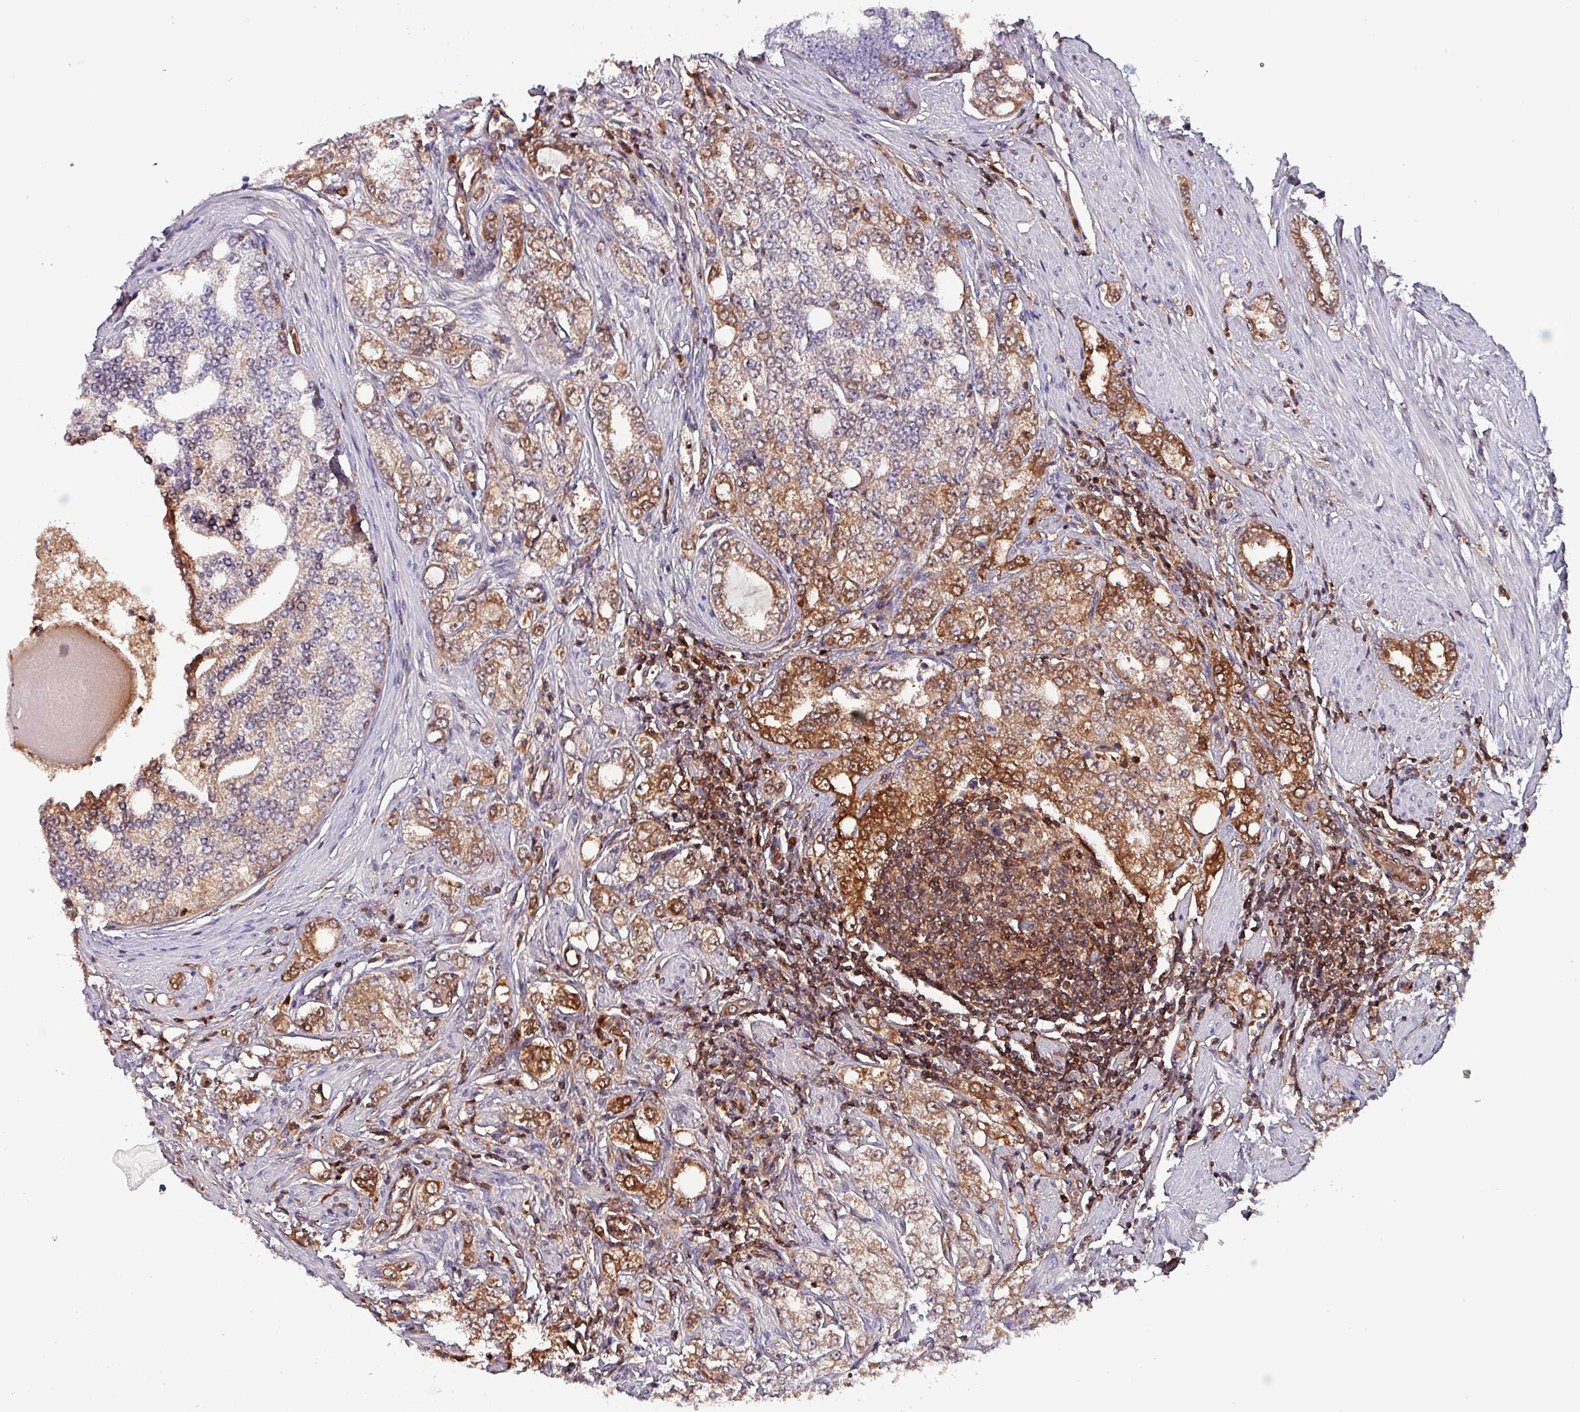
{"staining": {"intensity": "moderate", "quantity": "25%-75%", "location": "cytoplasmic/membranous,nuclear"}, "tissue": "prostate cancer", "cell_type": "Tumor cells", "image_type": "cancer", "snomed": [{"axis": "morphology", "description": "Adenocarcinoma, High grade"}, {"axis": "topography", "description": "Prostate"}], "caption": "A brown stain labels moderate cytoplasmic/membranous and nuclear staining of a protein in prostate cancer tumor cells. (Brightfield microscopy of DAB IHC at high magnification).", "gene": "PSMB8", "patient": {"sex": "male", "age": 64}}